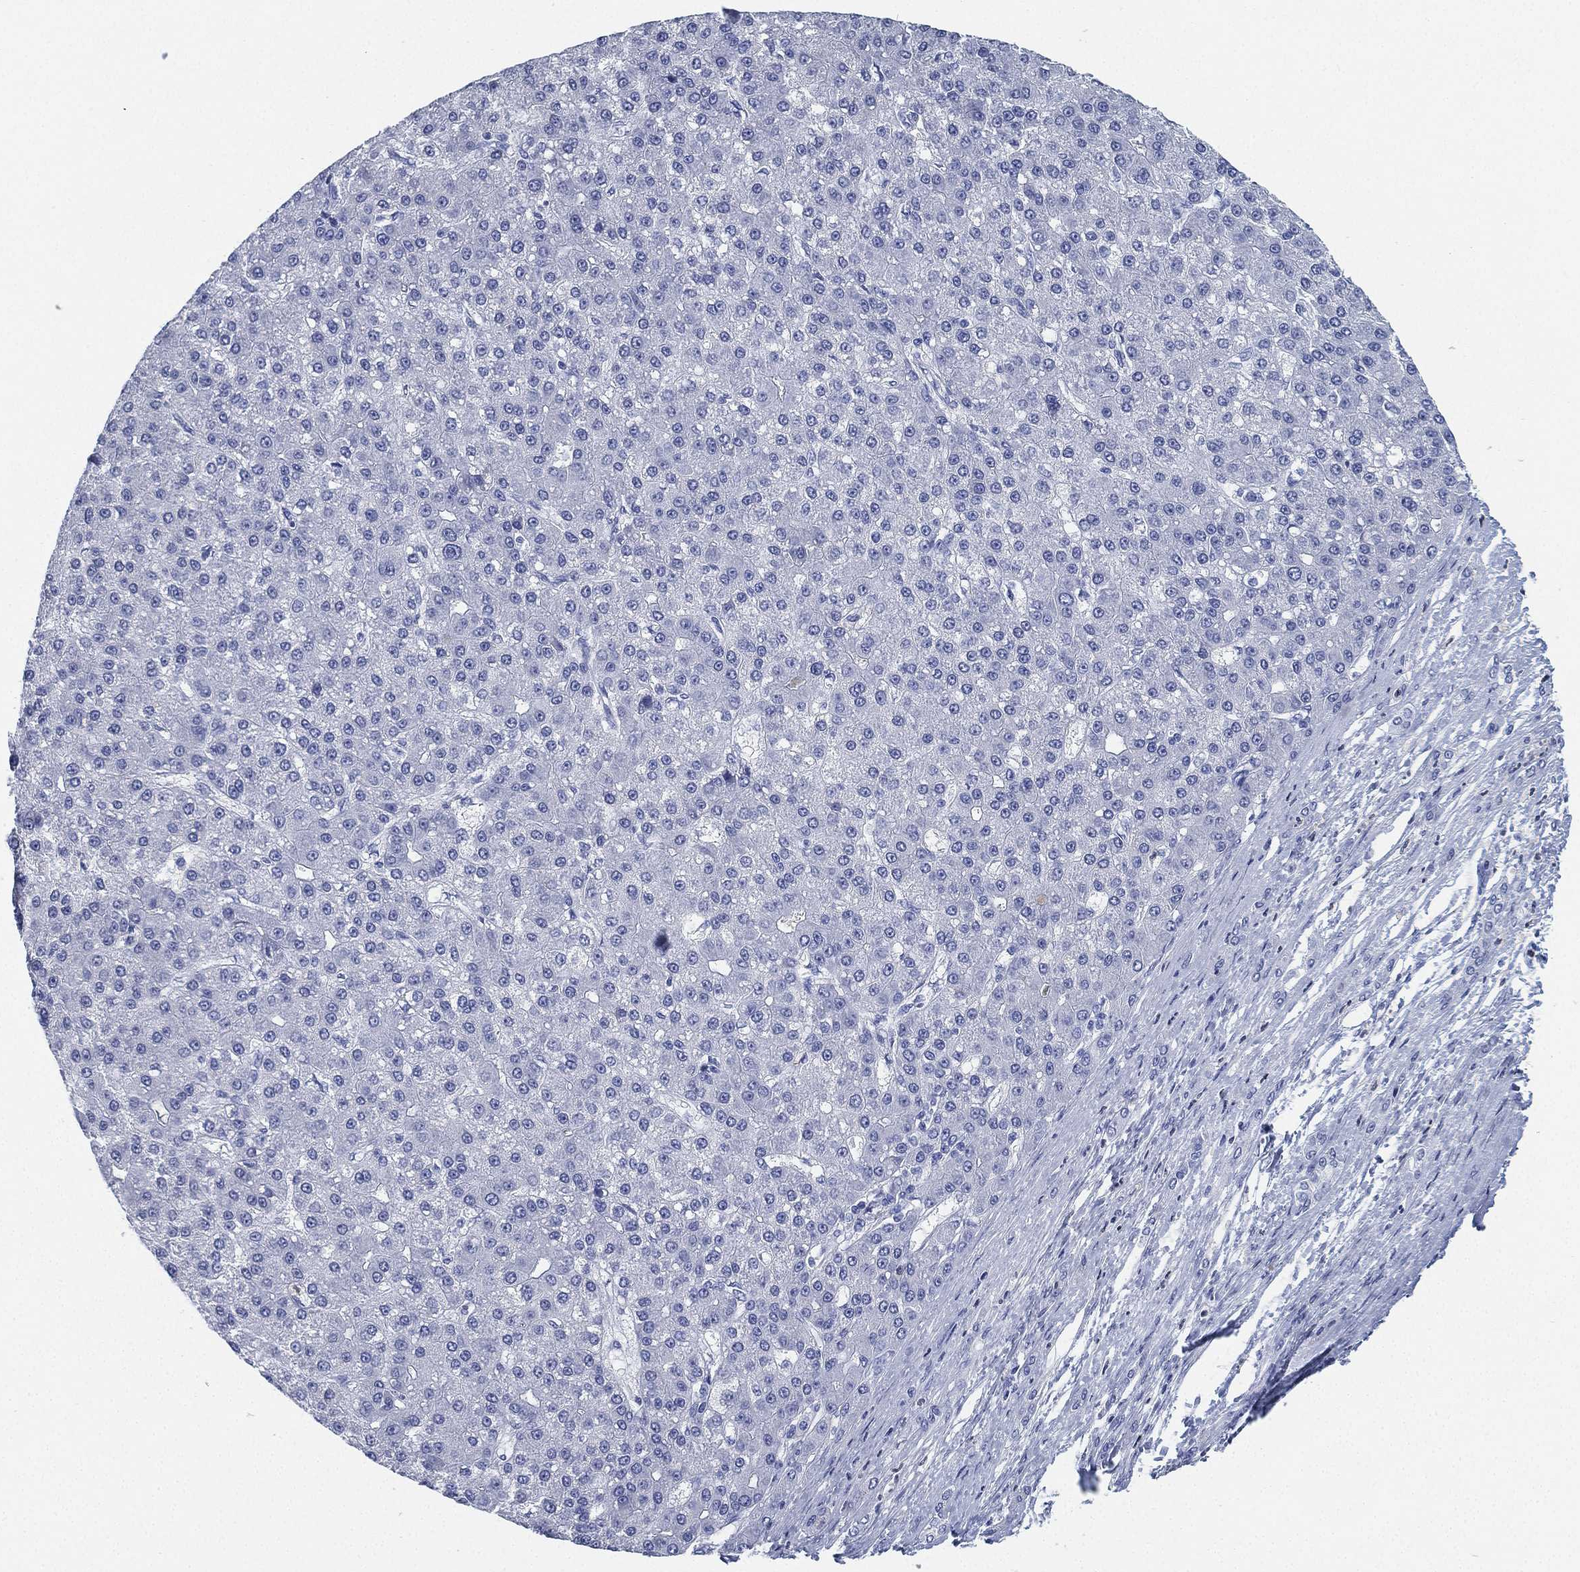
{"staining": {"intensity": "negative", "quantity": "none", "location": "none"}, "tissue": "liver cancer", "cell_type": "Tumor cells", "image_type": "cancer", "snomed": [{"axis": "morphology", "description": "Carcinoma, Hepatocellular, NOS"}, {"axis": "topography", "description": "Liver"}], "caption": "Immunohistochemistry micrograph of hepatocellular carcinoma (liver) stained for a protein (brown), which exhibits no expression in tumor cells. Brightfield microscopy of IHC stained with DAB (3,3'-diaminobenzidine) (brown) and hematoxylin (blue), captured at high magnification.", "gene": "DEFB121", "patient": {"sex": "male", "age": 67}}